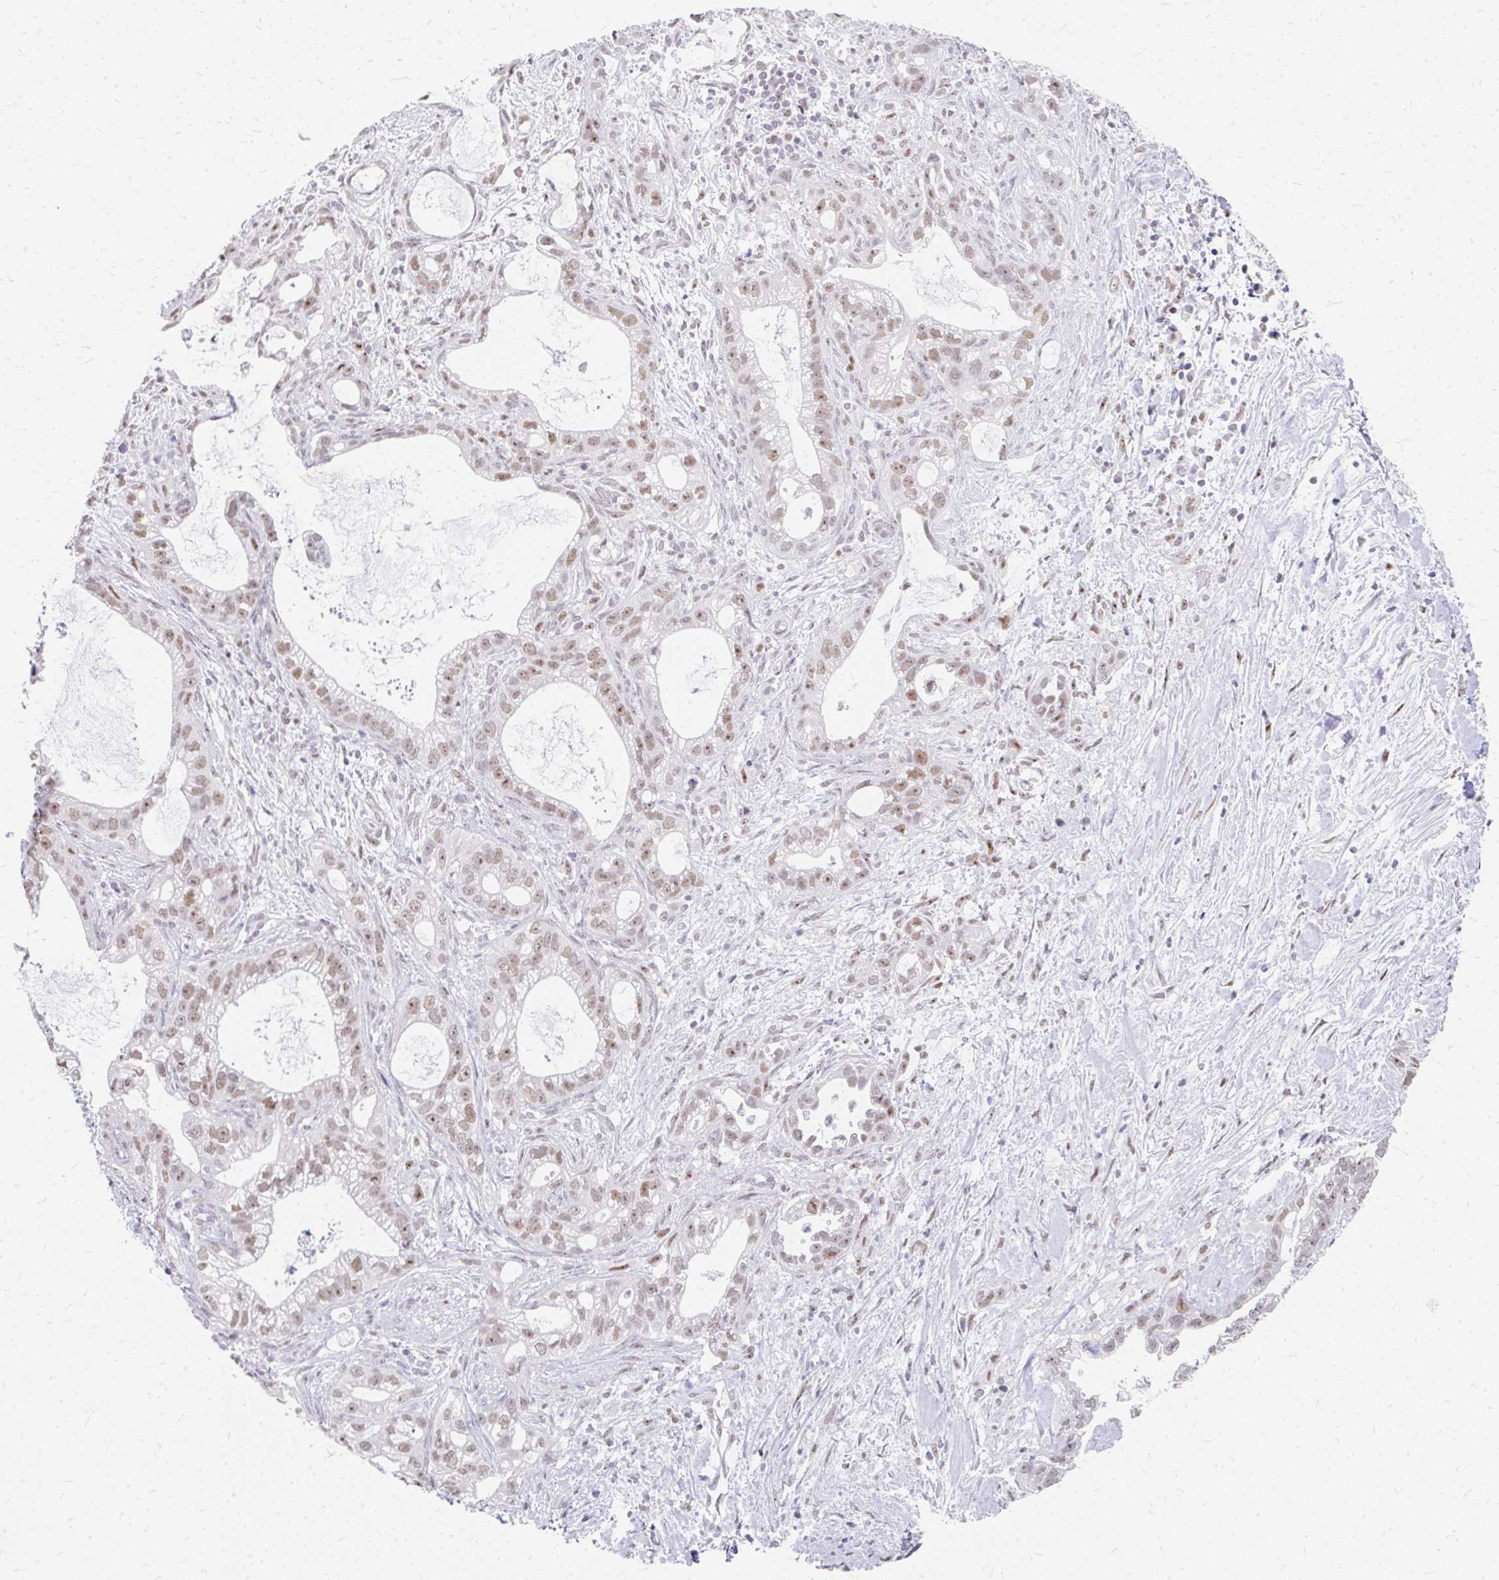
{"staining": {"intensity": "moderate", "quantity": ">75%", "location": "nuclear"}, "tissue": "pancreatic cancer", "cell_type": "Tumor cells", "image_type": "cancer", "snomed": [{"axis": "morphology", "description": "Adenocarcinoma, NOS"}, {"axis": "topography", "description": "Pancreas"}], "caption": "Protein positivity by immunohistochemistry shows moderate nuclear staining in about >75% of tumor cells in pancreatic adenocarcinoma.", "gene": "GTF2H1", "patient": {"sex": "male", "age": 70}}